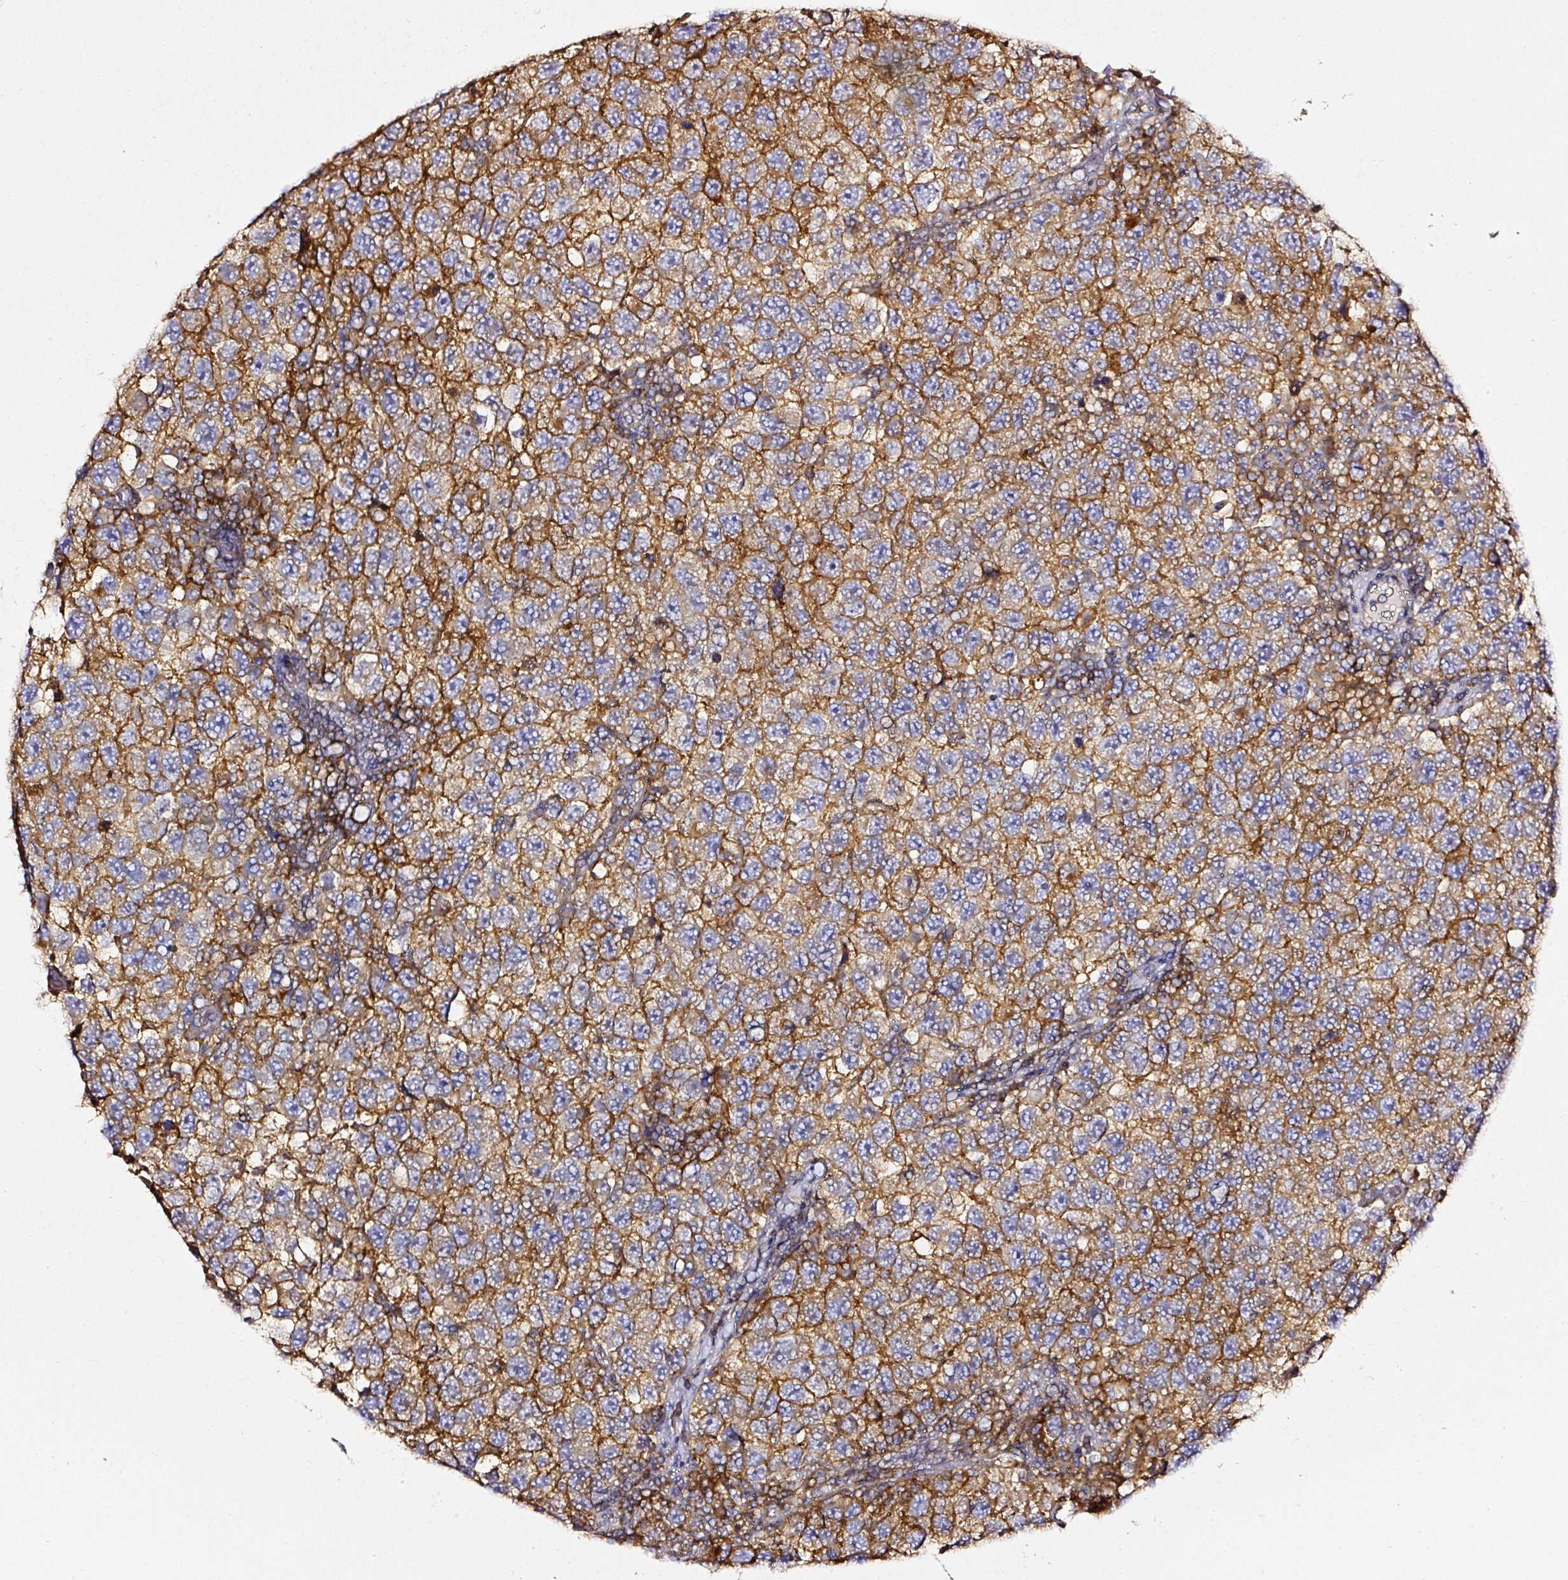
{"staining": {"intensity": "strong", "quantity": "25%-75%", "location": "cytoplasmic/membranous"}, "tissue": "testis cancer", "cell_type": "Tumor cells", "image_type": "cancer", "snomed": [{"axis": "morphology", "description": "Seminoma, NOS"}, {"axis": "topography", "description": "Testis"}], "caption": "Protein analysis of seminoma (testis) tissue displays strong cytoplasmic/membranous staining in approximately 25%-75% of tumor cells. (Stains: DAB in brown, nuclei in blue, Microscopy: brightfield microscopy at high magnification).", "gene": "CD47", "patient": {"sex": "male", "age": 26}}